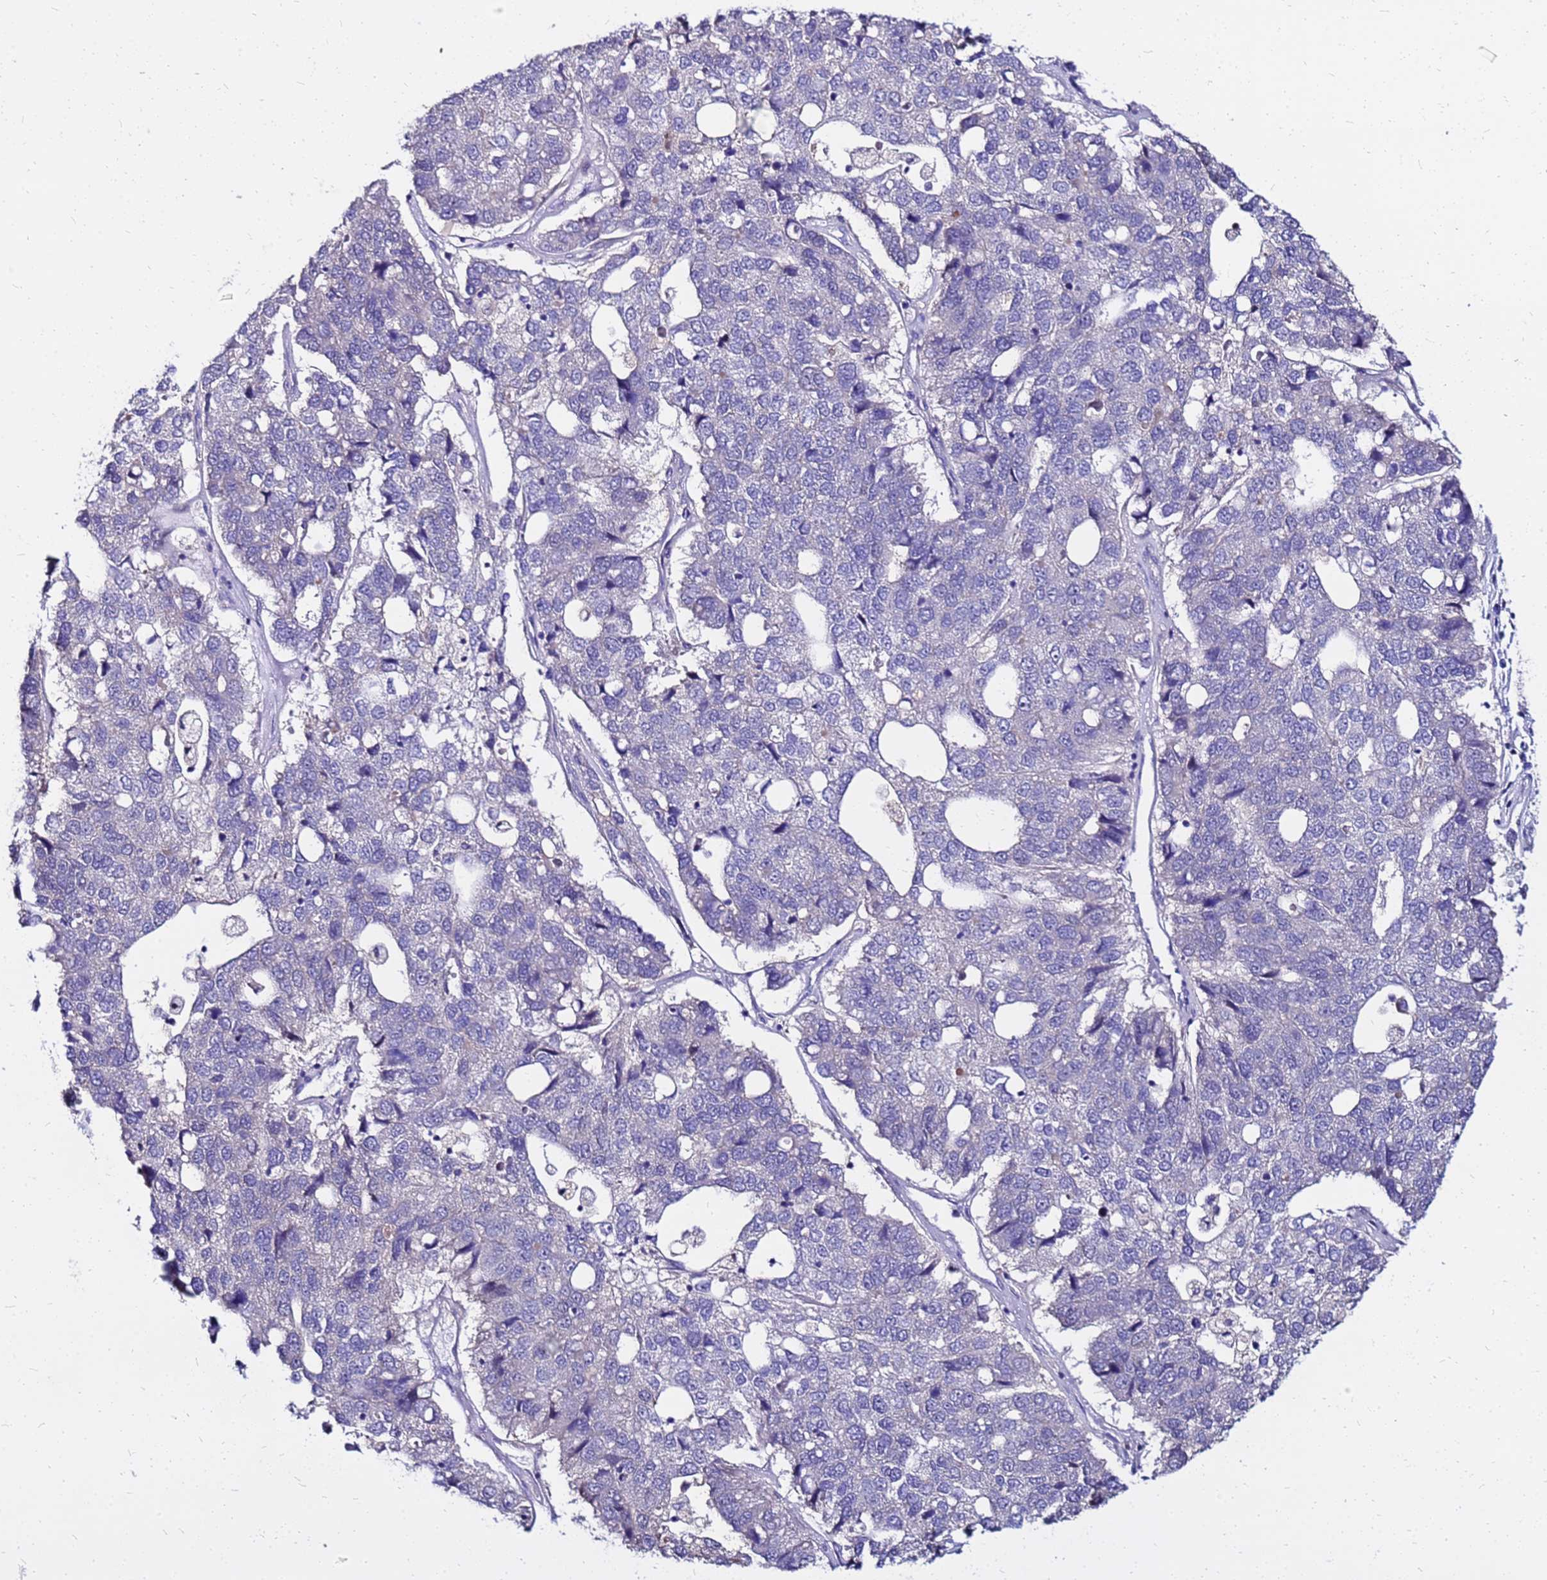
{"staining": {"intensity": "negative", "quantity": "none", "location": "none"}, "tissue": "pancreatic cancer", "cell_type": "Tumor cells", "image_type": "cancer", "snomed": [{"axis": "morphology", "description": "Adenocarcinoma, NOS"}, {"axis": "topography", "description": "Pancreas"}], "caption": "This is an immunohistochemistry image of human pancreatic adenocarcinoma. There is no staining in tumor cells.", "gene": "ARHGEF5", "patient": {"sex": "female", "age": 61}}